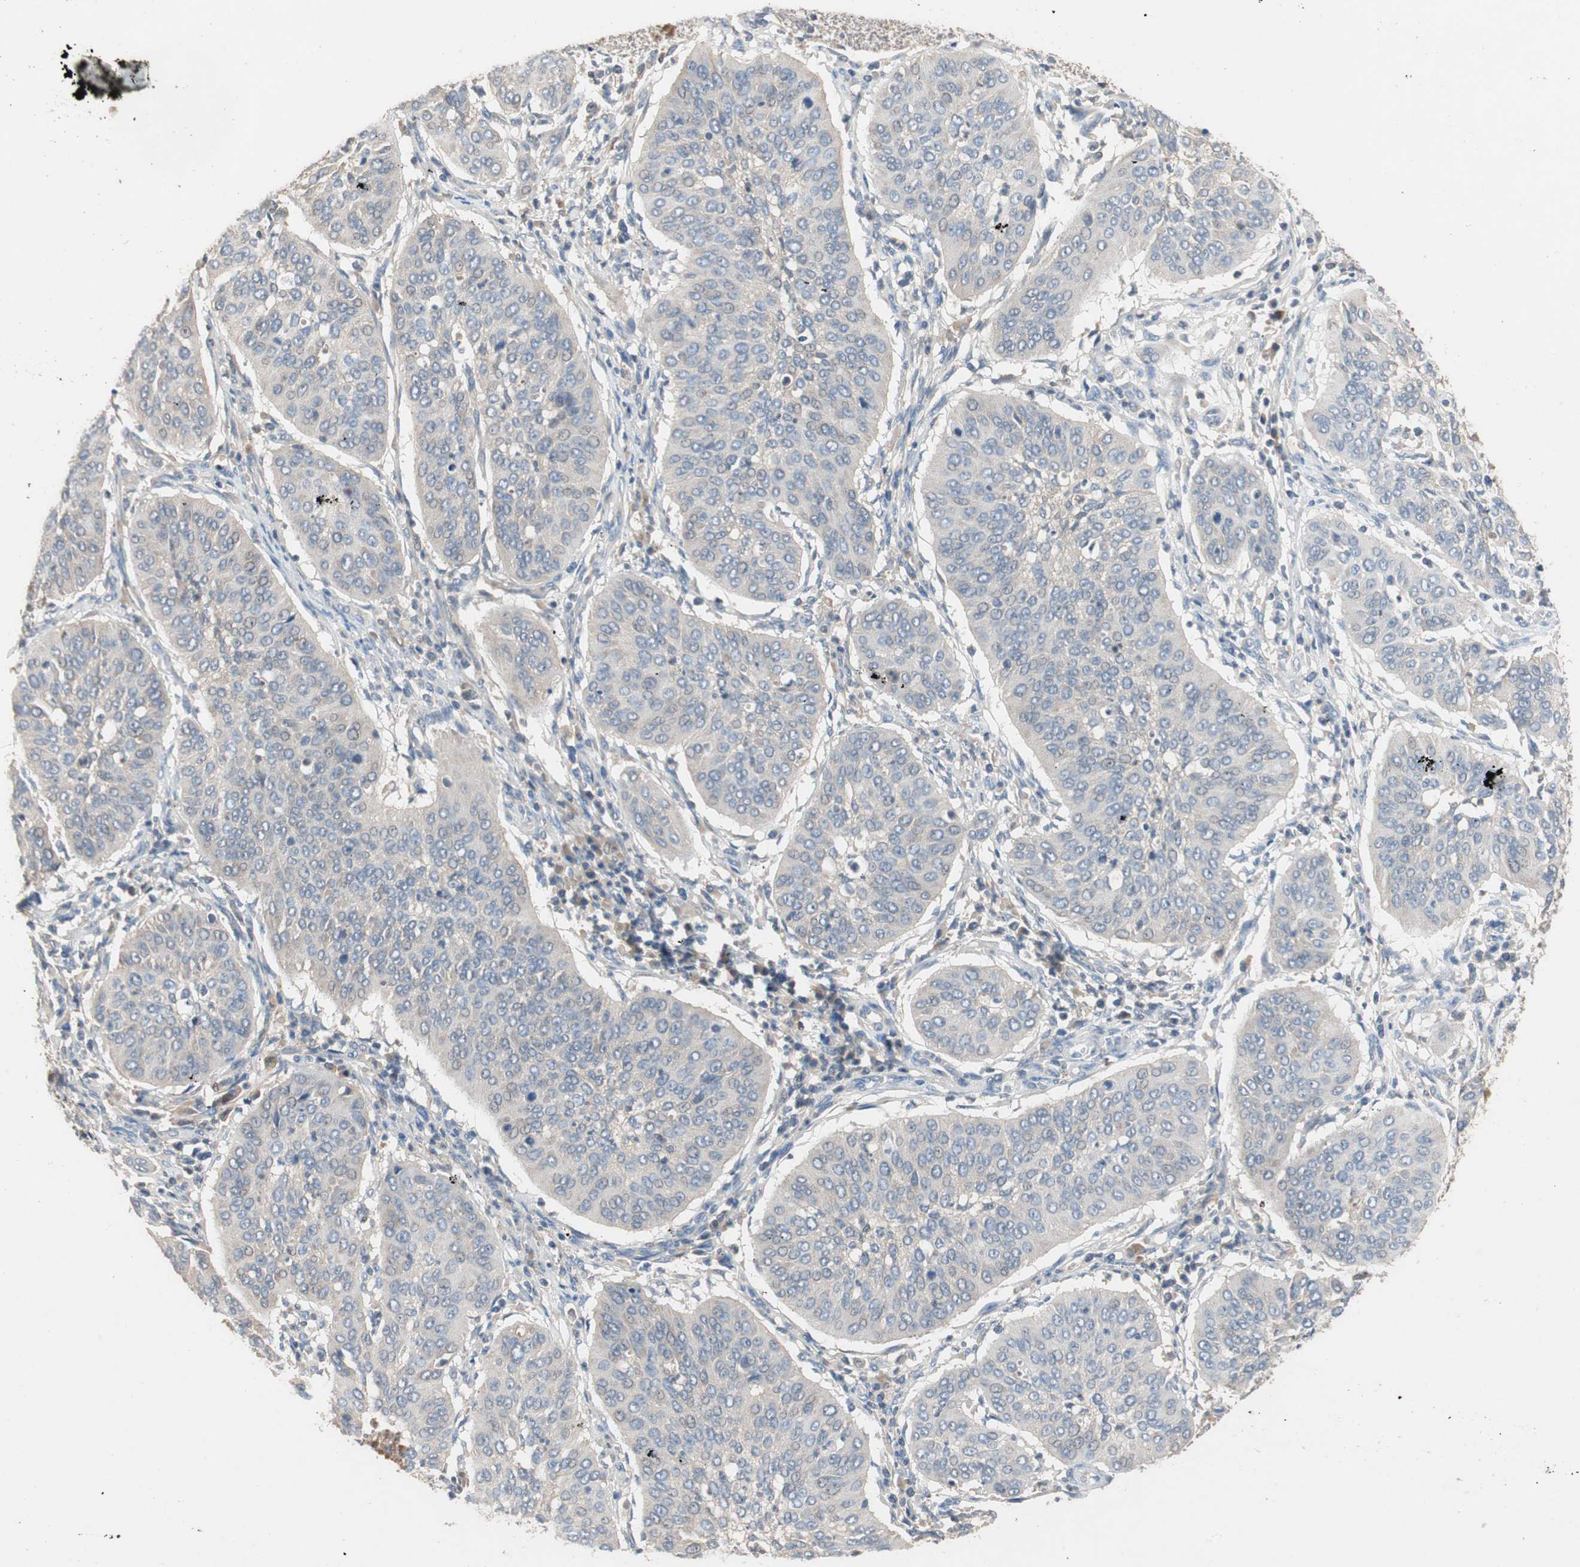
{"staining": {"intensity": "negative", "quantity": "none", "location": "none"}, "tissue": "cervical cancer", "cell_type": "Tumor cells", "image_type": "cancer", "snomed": [{"axis": "morphology", "description": "Normal tissue, NOS"}, {"axis": "morphology", "description": "Squamous cell carcinoma, NOS"}, {"axis": "topography", "description": "Cervix"}], "caption": "An immunohistochemistry (IHC) image of cervical cancer is shown. There is no staining in tumor cells of cervical cancer.", "gene": "ADAP1", "patient": {"sex": "female", "age": 39}}